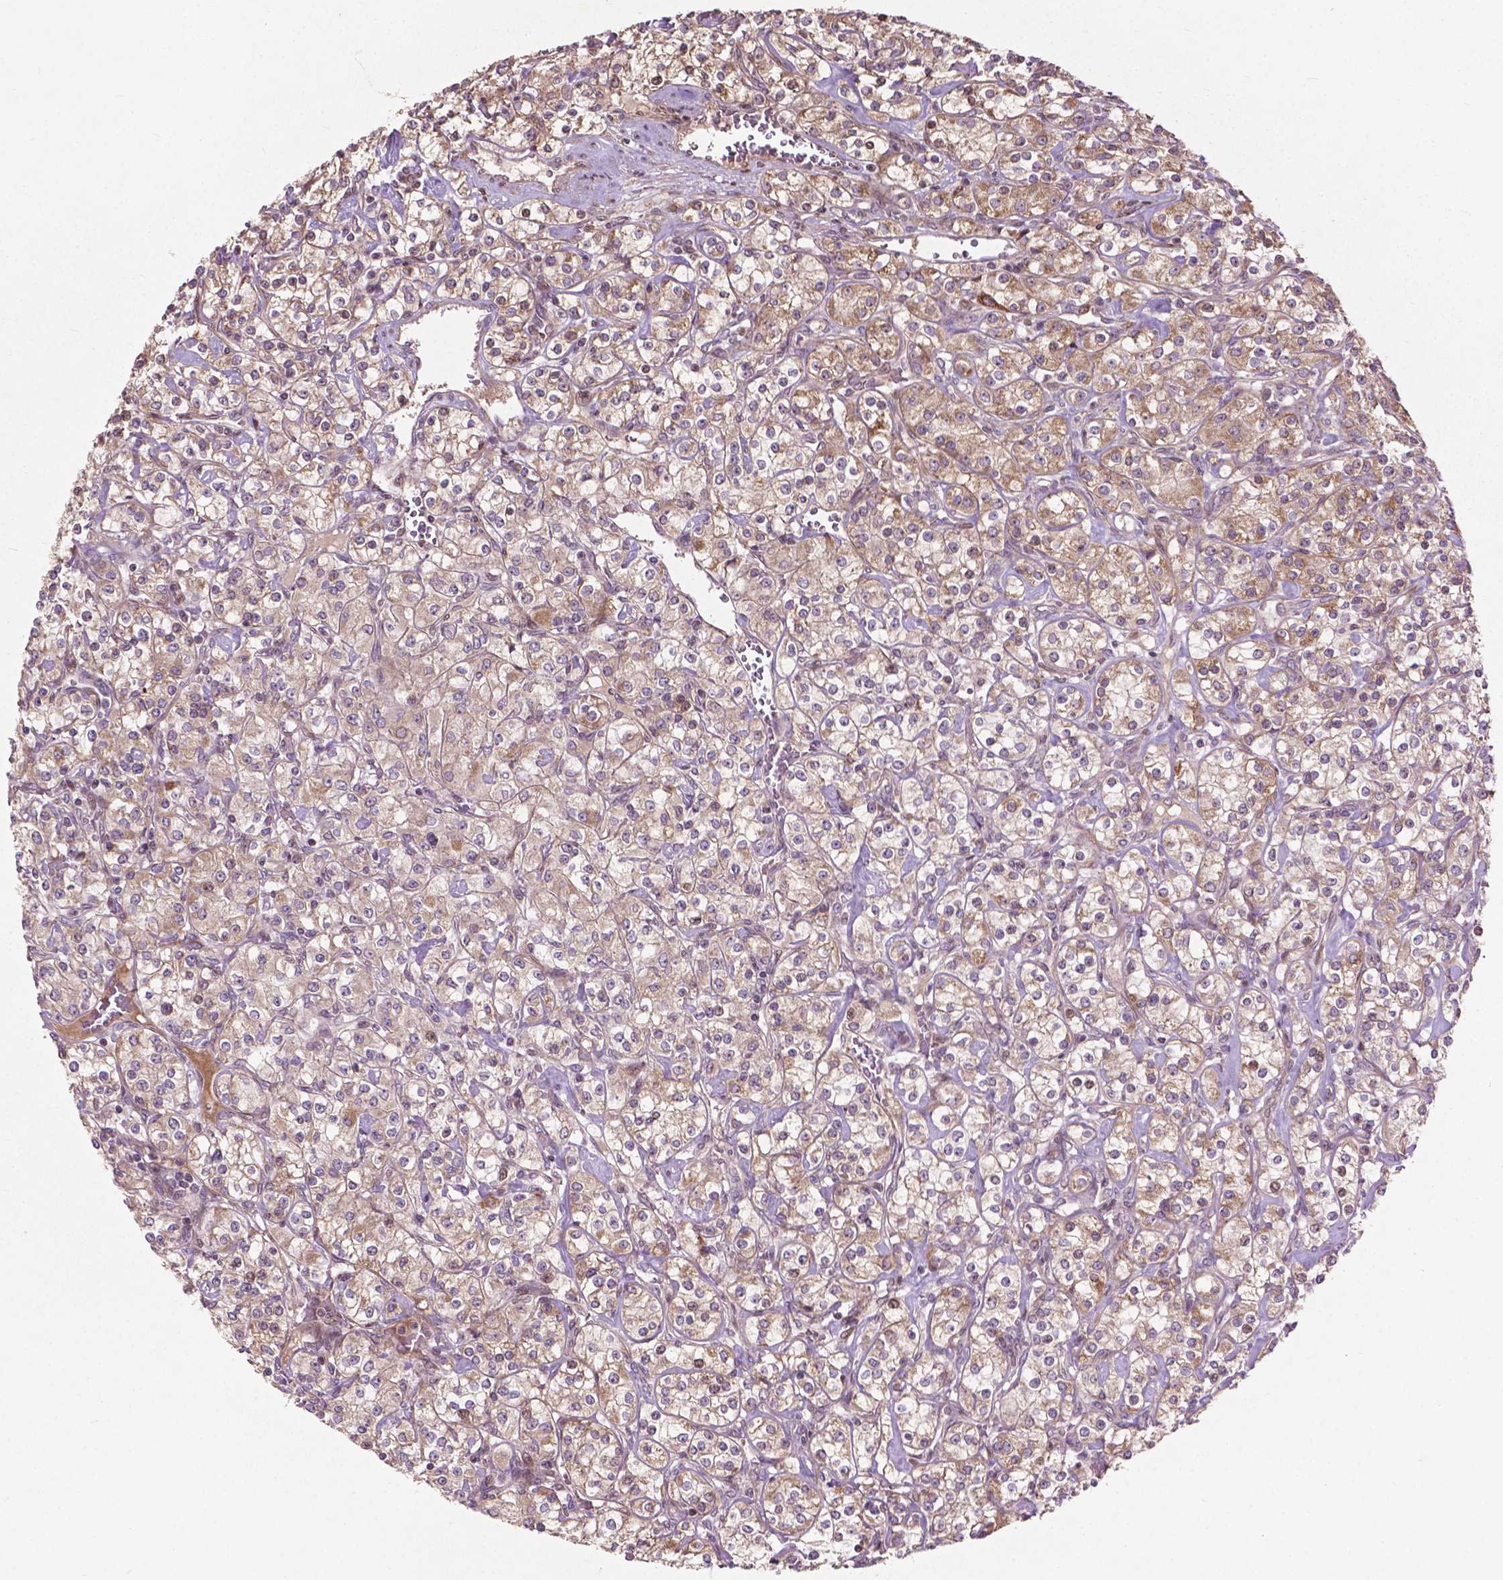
{"staining": {"intensity": "moderate", "quantity": "25%-75%", "location": "cytoplasmic/membranous"}, "tissue": "renal cancer", "cell_type": "Tumor cells", "image_type": "cancer", "snomed": [{"axis": "morphology", "description": "Adenocarcinoma, NOS"}, {"axis": "topography", "description": "Kidney"}], "caption": "An IHC histopathology image of tumor tissue is shown. Protein staining in brown shows moderate cytoplasmic/membranous positivity in adenocarcinoma (renal) within tumor cells.", "gene": "B3GALNT2", "patient": {"sex": "male", "age": 77}}